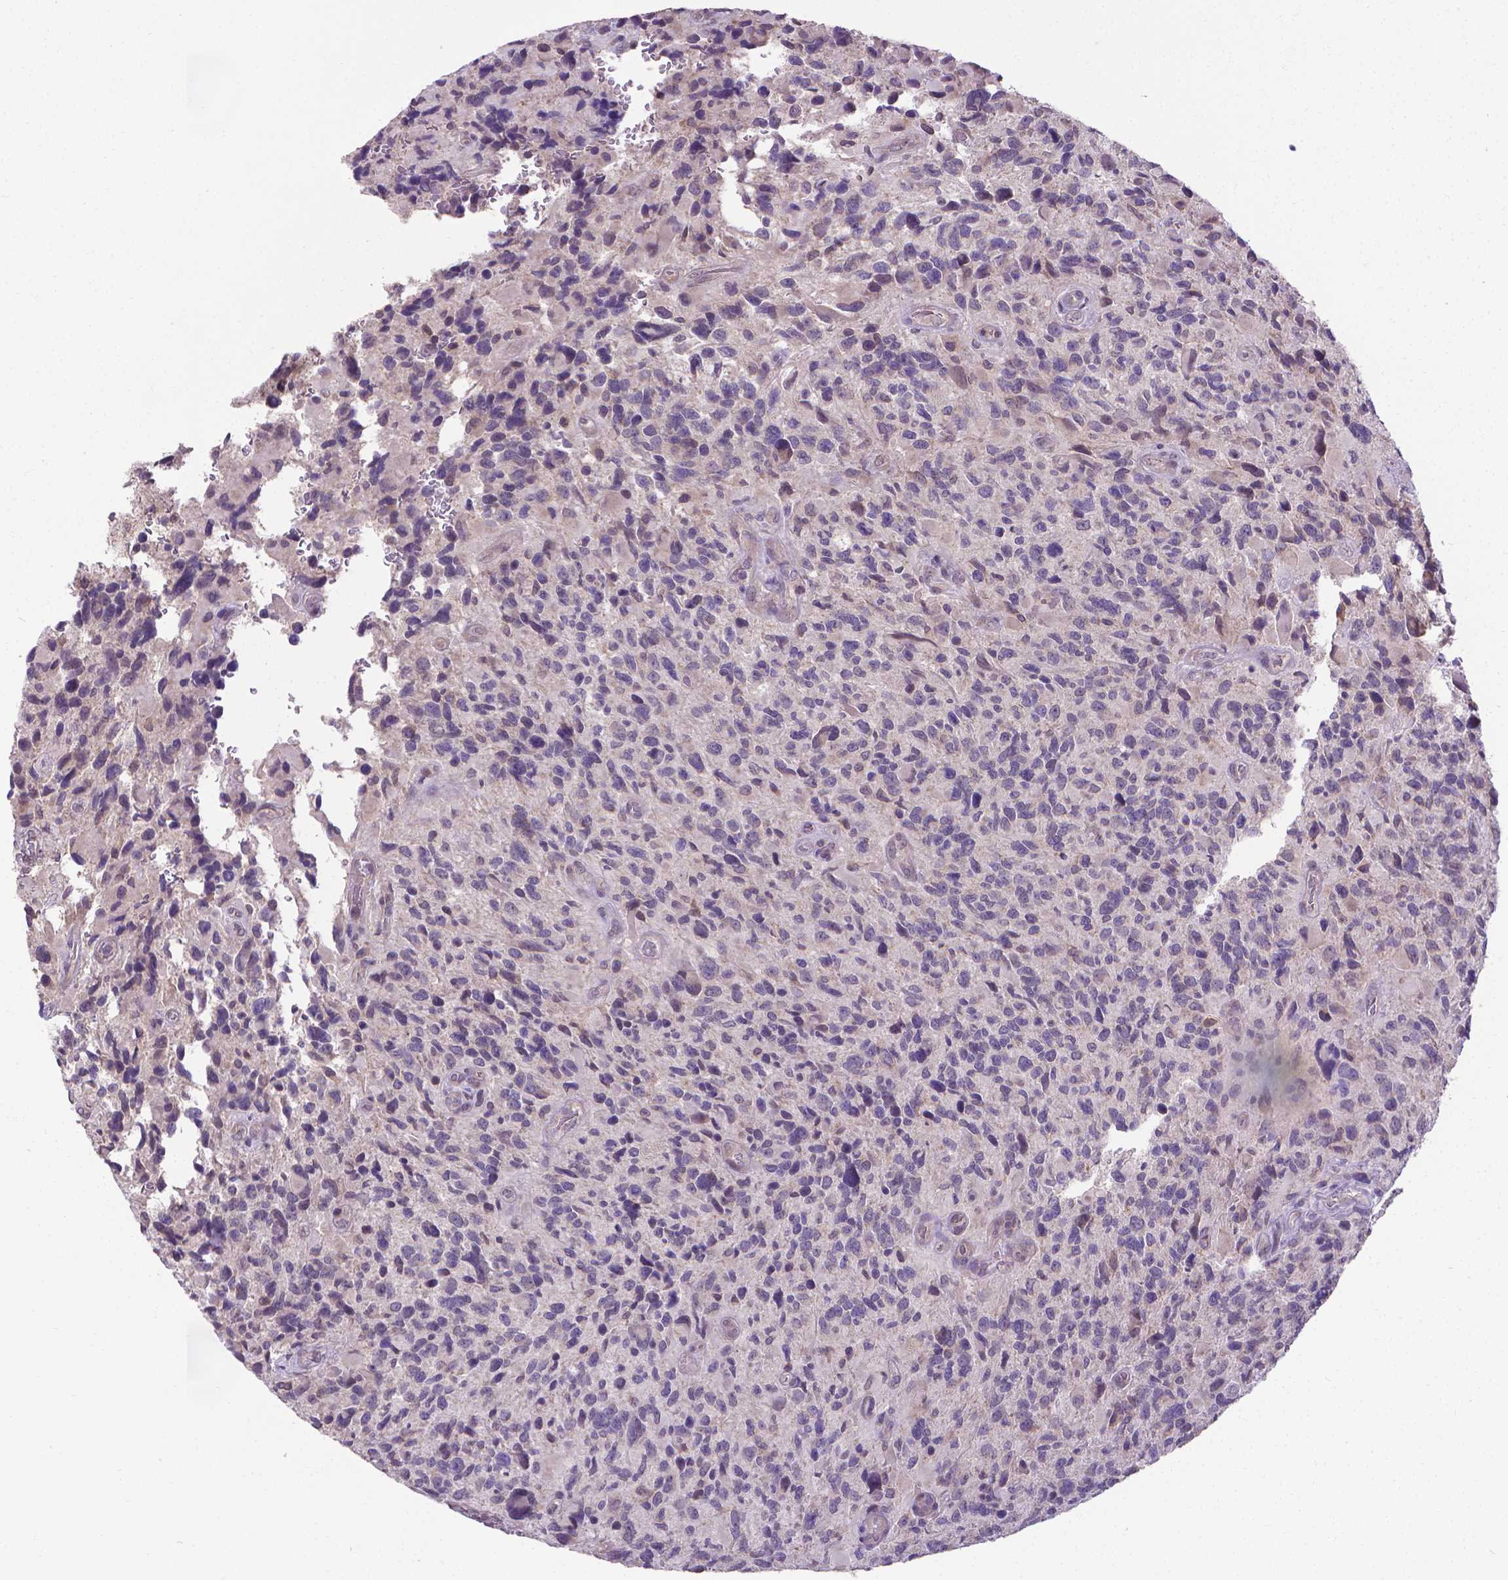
{"staining": {"intensity": "negative", "quantity": "none", "location": "none"}, "tissue": "glioma", "cell_type": "Tumor cells", "image_type": "cancer", "snomed": [{"axis": "morphology", "description": "Glioma, malignant, High grade"}, {"axis": "topography", "description": "Brain"}], "caption": "Immunohistochemical staining of high-grade glioma (malignant) exhibits no significant positivity in tumor cells.", "gene": "GPR63", "patient": {"sex": "male", "age": 46}}